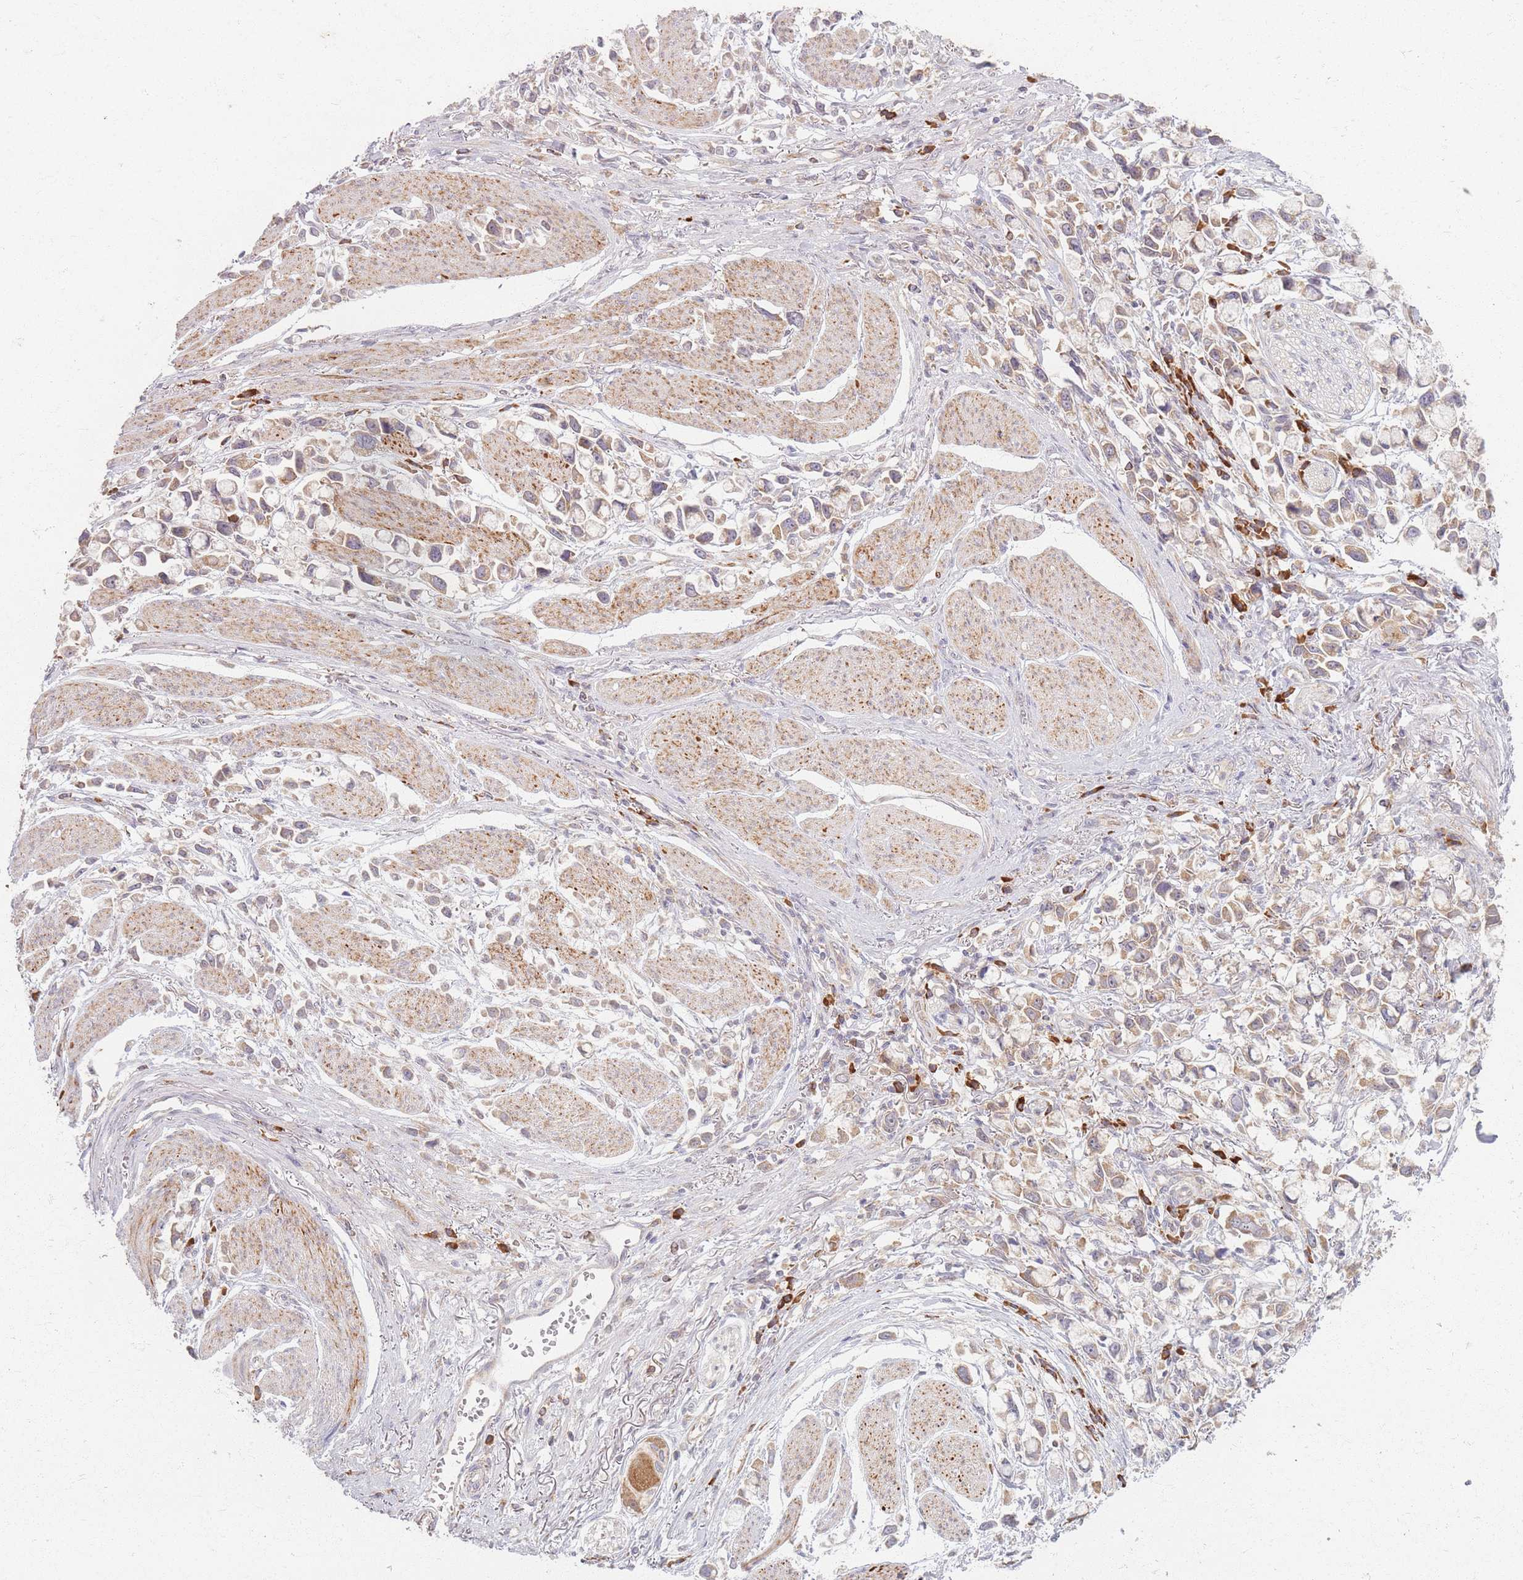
{"staining": {"intensity": "weak", "quantity": "25%-75%", "location": "cytoplasmic/membranous"}, "tissue": "stomach cancer", "cell_type": "Tumor cells", "image_type": "cancer", "snomed": [{"axis": "morphology", "description": "Adenocarcinoma, NOS"}, {"axis": "topography", "description": "Stomach"}], "caption": "This is a histology image of IHC staining of stomach adenocarcinoma, which shows weak positivity in the cytoplasmic/membranous of tumor cells.", "gene": "SMIM14", "patient": {"sex": "female", "age": 81}}